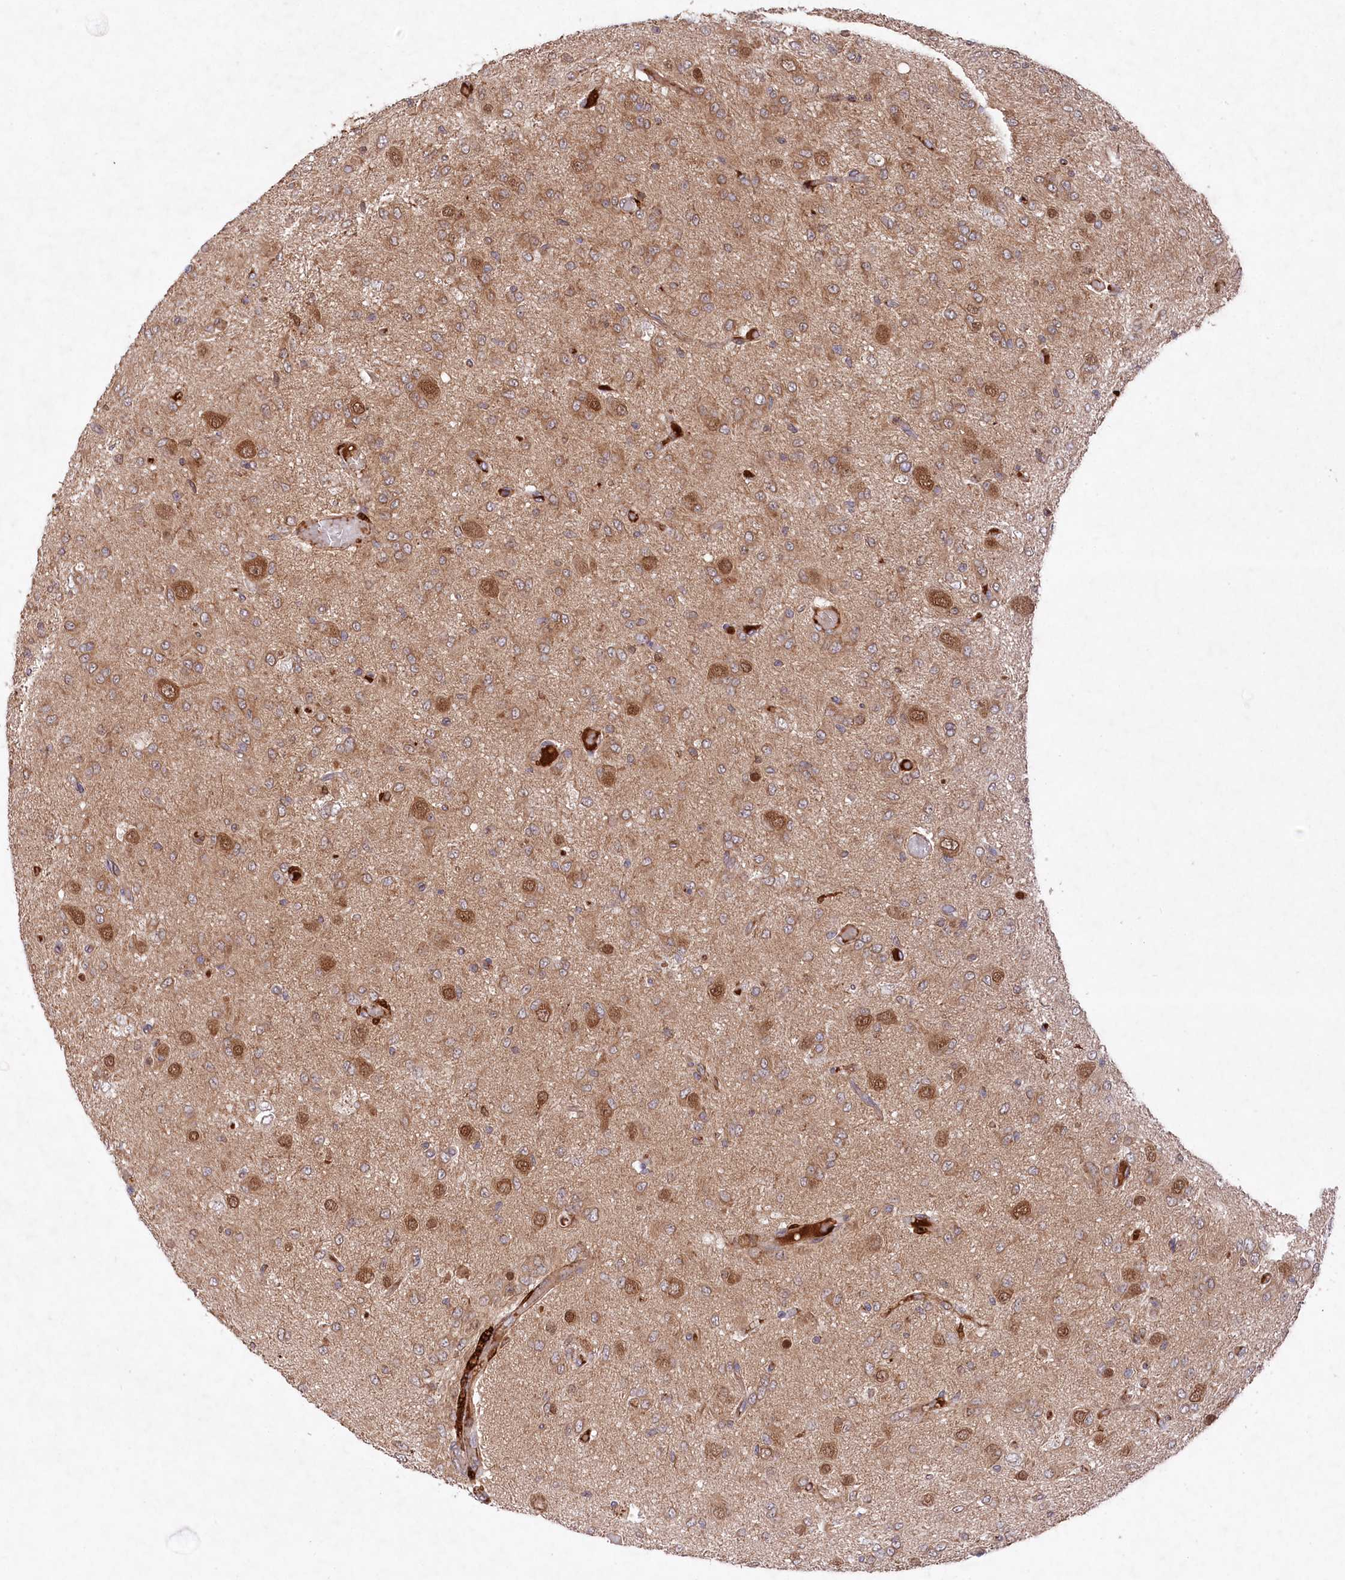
{"staining": {"intensity": "moderate", "quantity": ">75%", "location": "cytoplasmic/membranous,nuclear"}, "tissue": "glioma", "cell_type": "Tumor cells", "image_type": "cancer", "snomed": [{"axis": "morphology", "description": "Glioma, malignant, High grade"}, {"axis": "topography", "description": "Brain"}], "caption": "Immunohistochemical staining of malignant glioma (high-grade) displays medium levels of moderate cytoplasmic/membranous and nuclear staining in approximately >75% of tumor cells. (DAB (3,3'-diaminobenzidine) = brown stain, brightfield microscopy at high magnification).", "gene": "PPP1R21", "patient": {"sex": "female", "age": 59}}